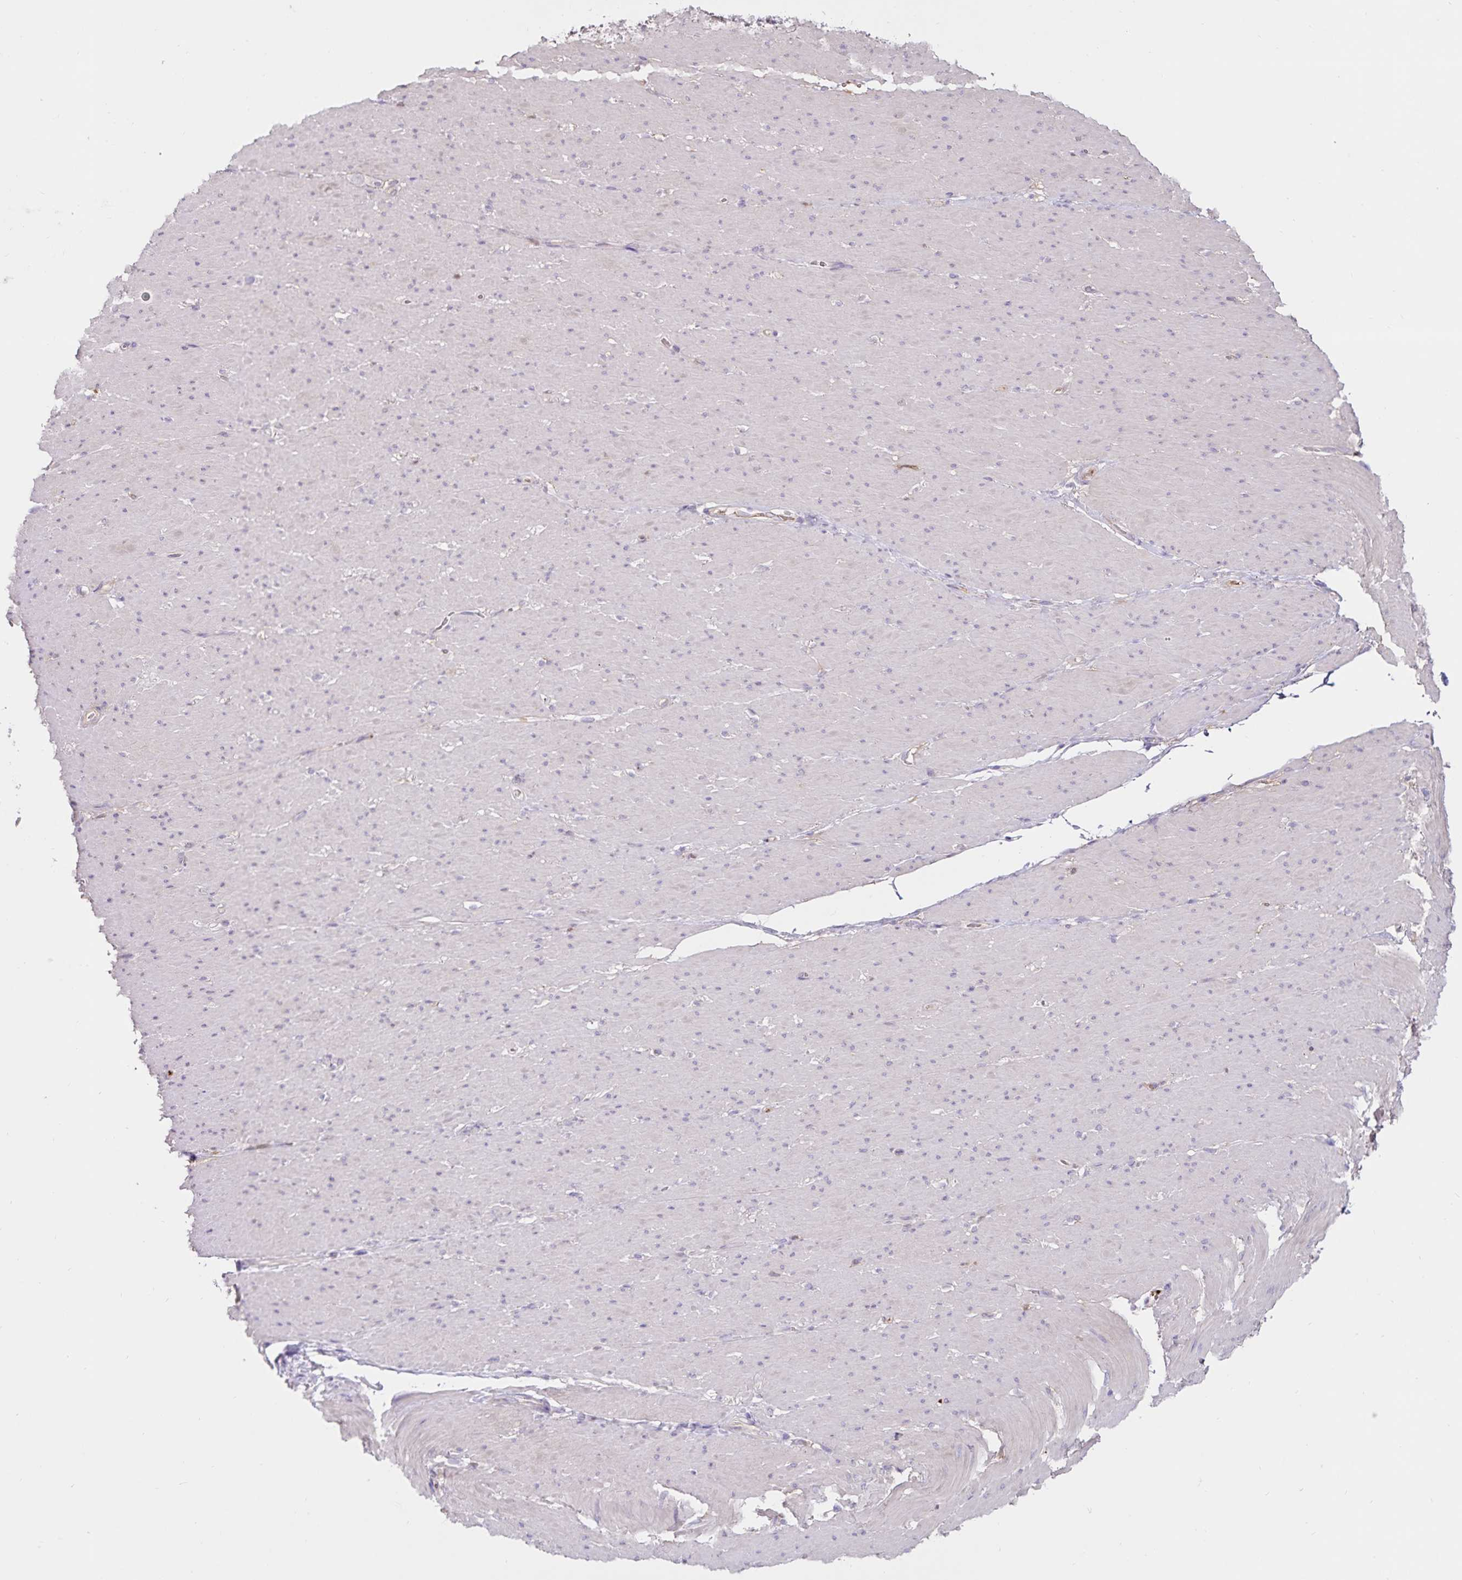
{"staining": {"intensity": "weak", "quantity": "<25%", "location": "cytoplasmic/membranous"}, "tissue": "smooth muscle", "cell_type": "Smooth muscle cells", "image_type": "normal", "snomed": [{"axis": "morphology", "description": "Normal tissue, NOS"}, {"axis": "topography", "description": "Smooth muscle"}, {"axis": "topography", "description": "Rectum"}], "caption": "IHC histopathology image of unremarkable smooth muscle: human smooth muscle stained with DAB (3,3'-diaminobenzidine) displays no significant protein expression in smooth muscle cells. (Immunohistochemistry (ihc), brightfield microscopy, high magnification).", "gene": "FGG", "patient": {"sex": "male", "age": 53}}